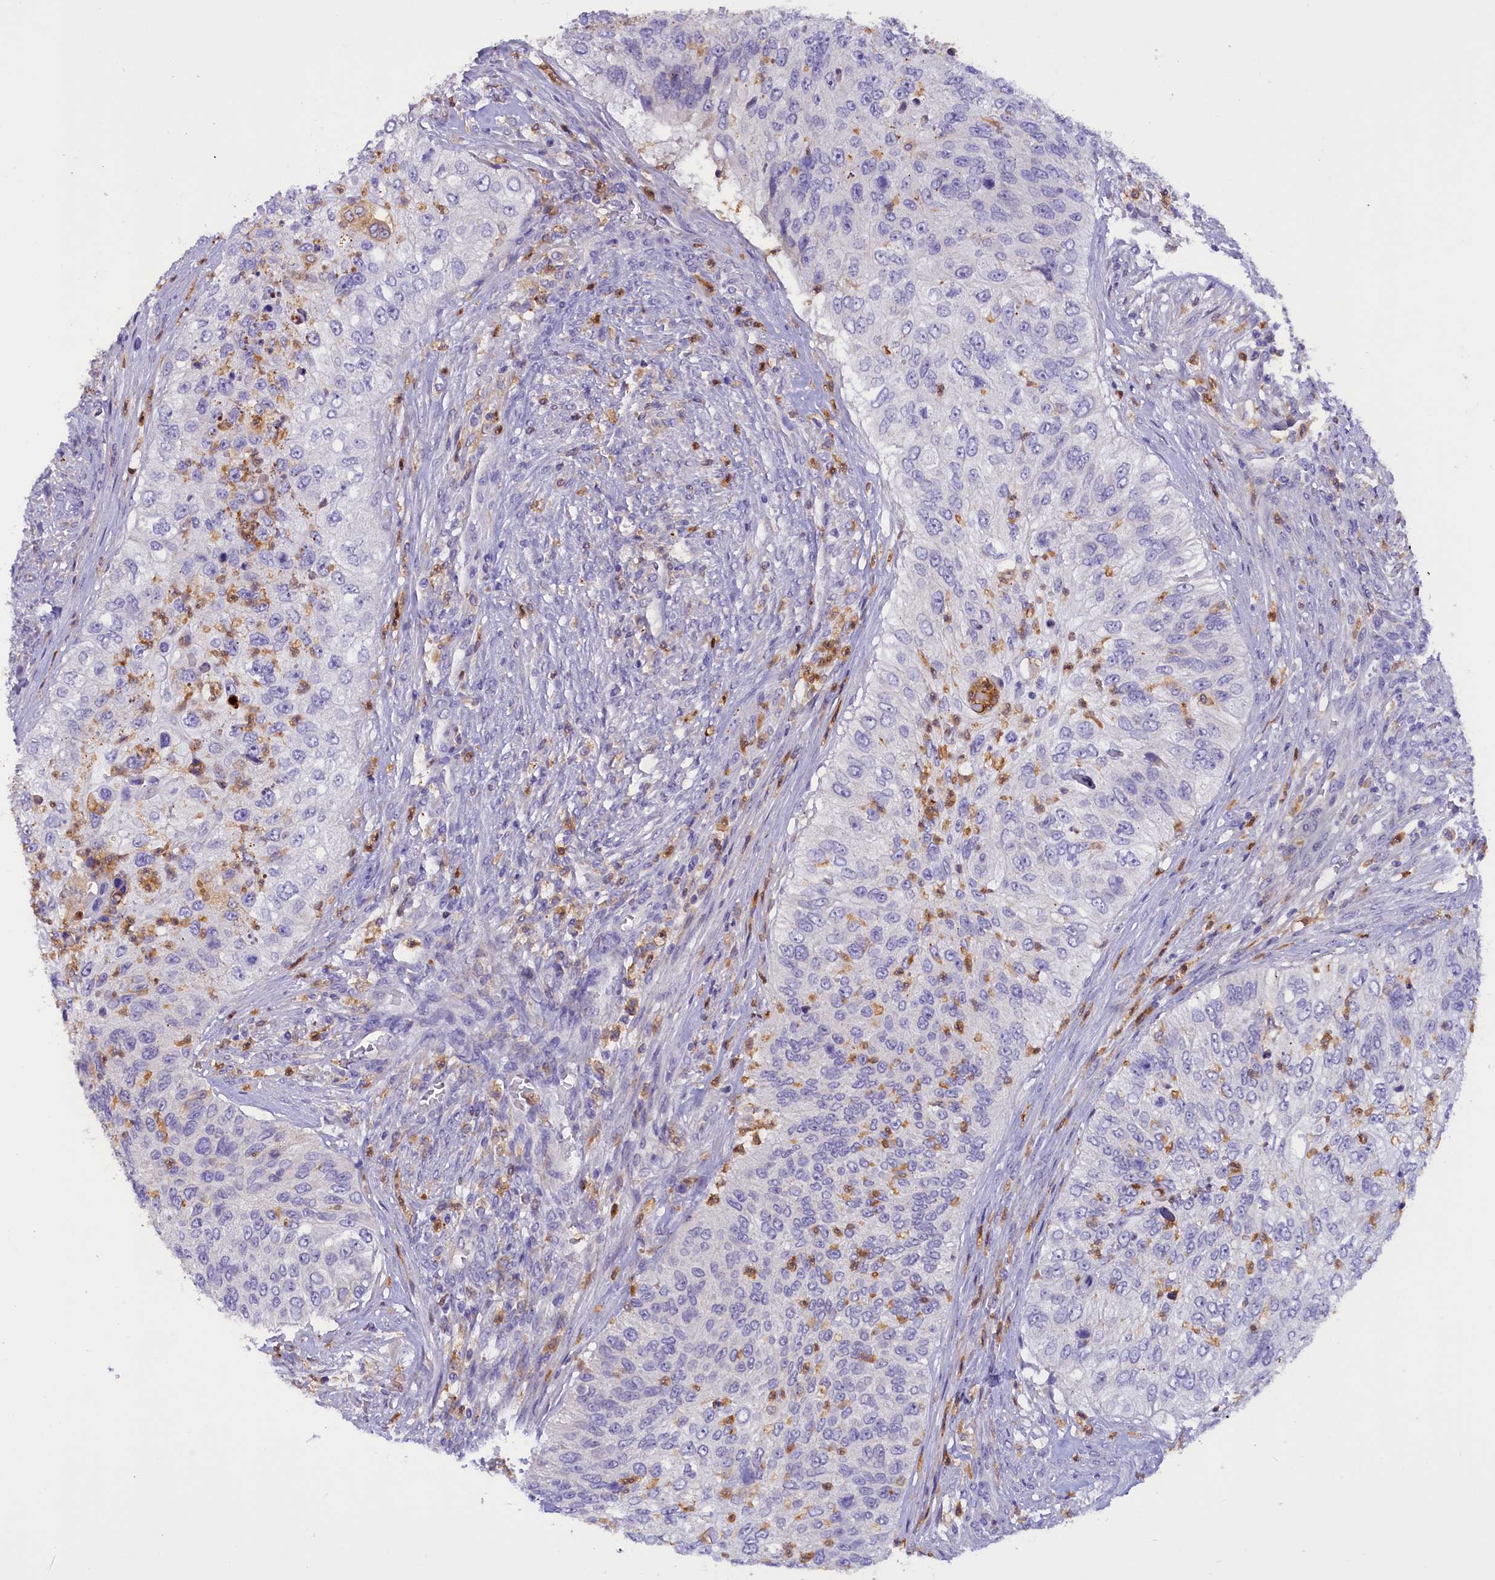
{"staining": {"intensity": "negative", "quantity": "none", "location": "none"}, "tissue": "urothelial cancer", "cell_type": "Tumor cells", "image_type": "cancer", "snomed": [{"axis": "morphology", "description": "Urothelial carcinoma, High grade"}, {"axis": "topography", "description": "Urinary bladder"}], "caption": "Immunohistochemistry image of neoplastic tissue: high-grade urothelial carcinoma stained with DAB (3,3'-diaminobenzidine) displays no significant protein positivity in tumor cells.", "gene": "FAM149B1", "patient": {"sex": "female", "age": 60}}